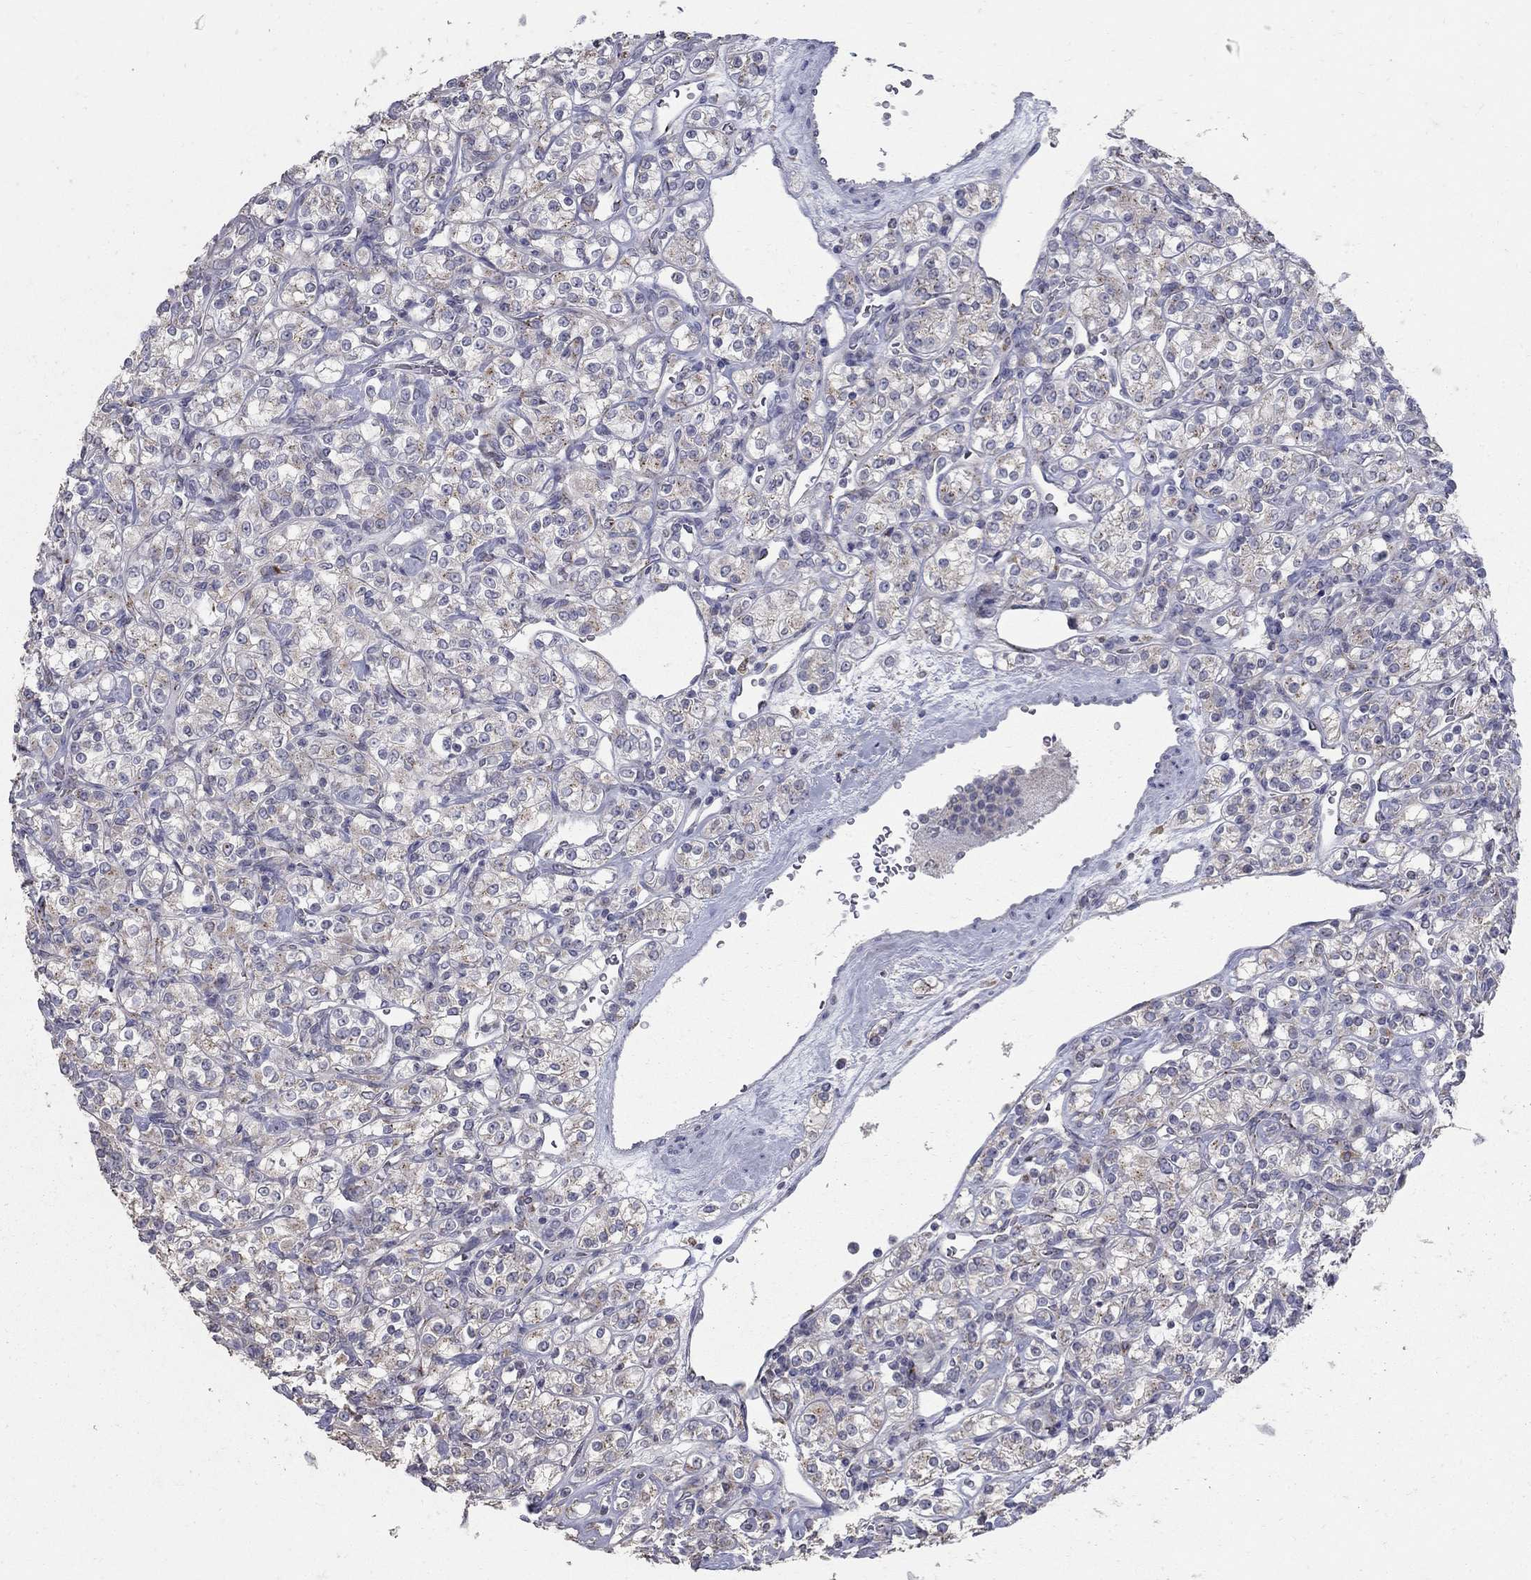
{"staining": {"intensity": "weak", "quantity": ">75%", "location": "cytoplasmic/membranous"}, "tissue": "renal cancer", "cell_type": "Tumor cells", "image_type": "cancer", "snomed": [{"axis": "morphology", "description": "Adenocarcinoma, NOS"}, {"axis": "topography", "description": "Kidney"}], "caption": "Immunohistochemistry staining of renal cancer, which reveals low levels of weak cytoplasmic/membranous expression in about >75% of tumor cells indicating weak cytoplasmic/membranous protein staining. The staining was performed using DAB (3,3'-diaminobenzidine) (brown) for protein detection and nuclei were counterstained in hematoxylin (blue).", "gene": "KIAA0319L", "patient": {"sex": "male", "age": 77}}